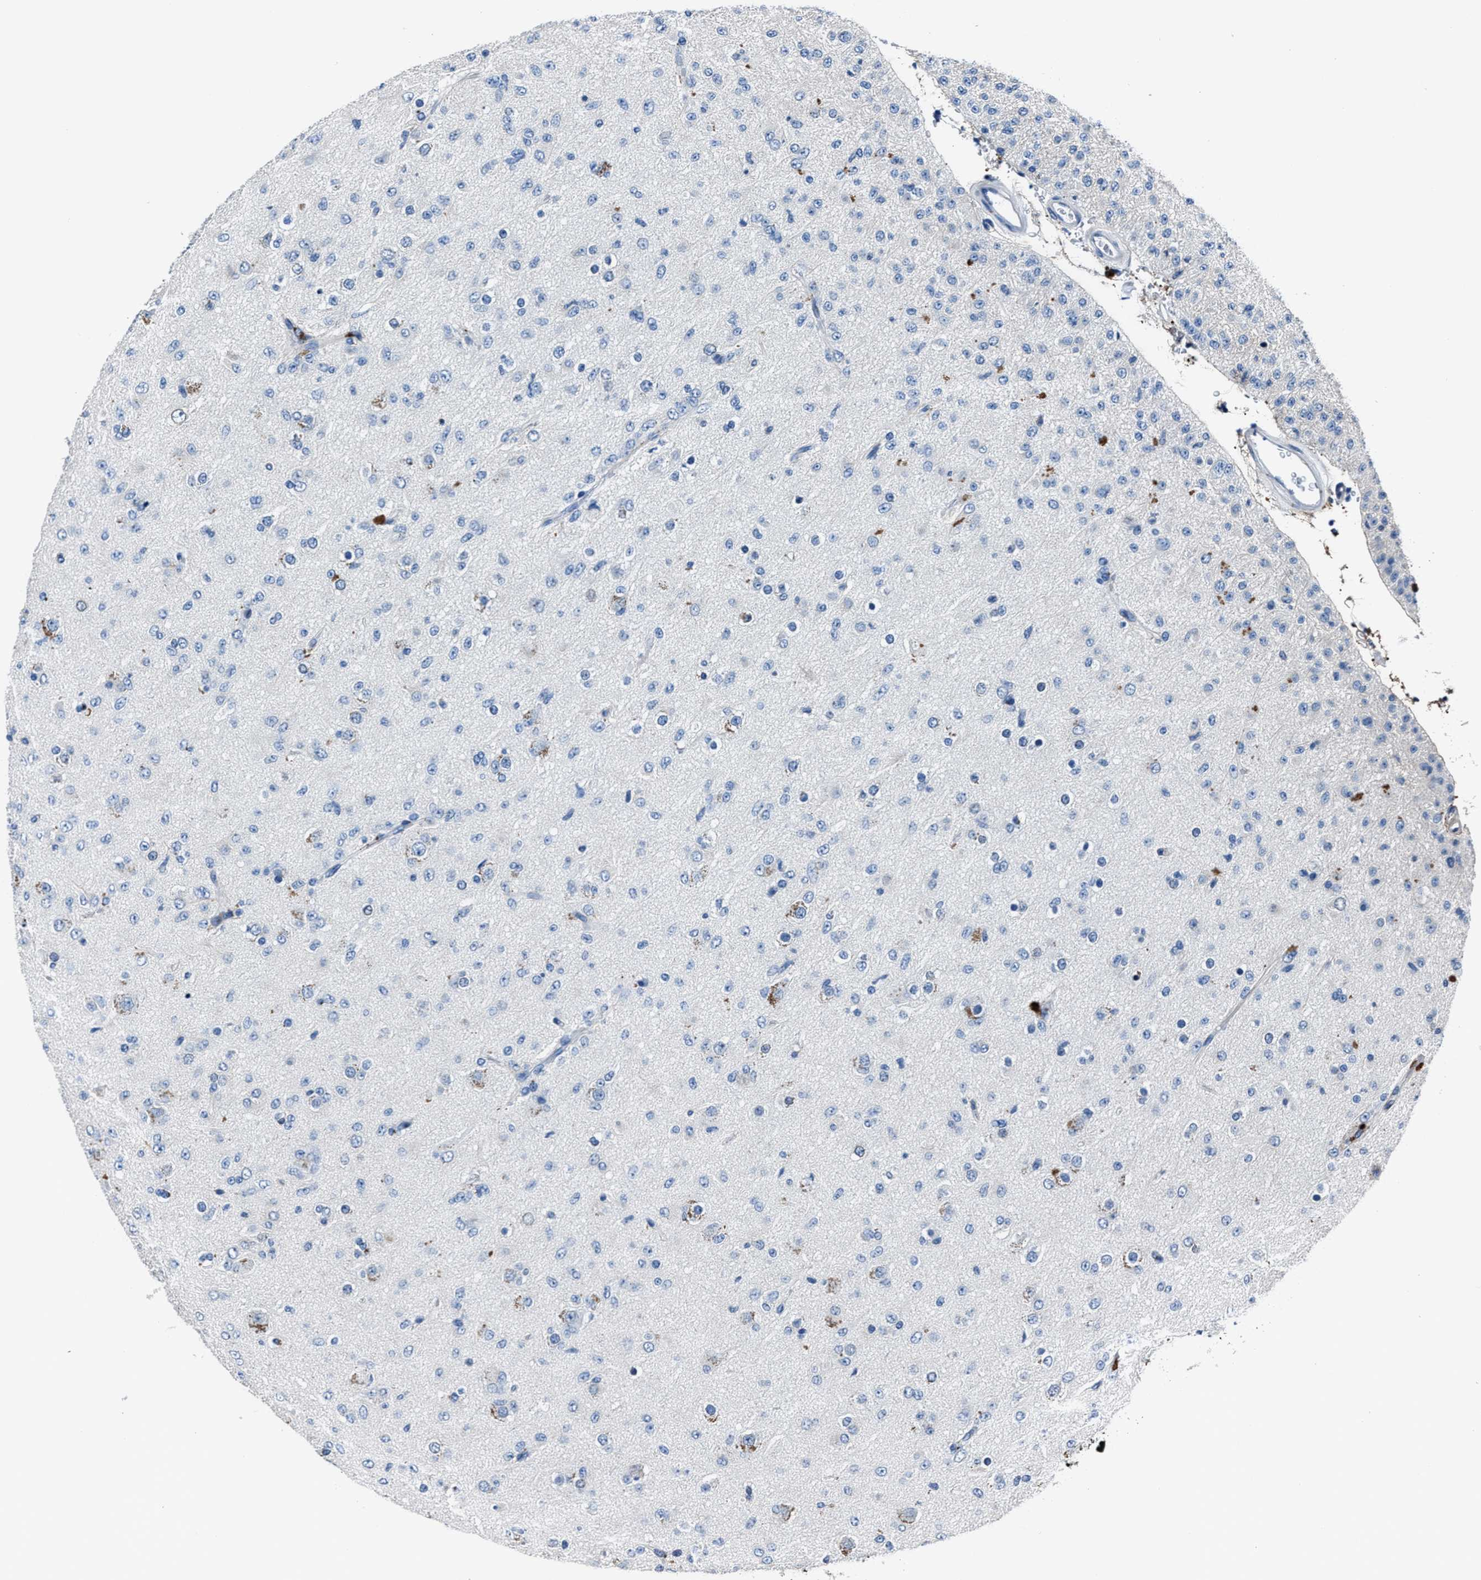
{"staining": {"intensity": "negative", "quantity": "none", "location": "none"}, "tissue": "glioma", "cell_type": "Tumor cells", "image_type": "cancer", "snomed": [{"axis": "morphology", "description": "Glioma, malignant, Low grade"}, {"axis": "topography", "description": "Brain"}], "caption": "Tumor cells are negative for brown protein staining in glioma.", "gene": "FGL2", "patient": {"sex": "male", "age": 65}}